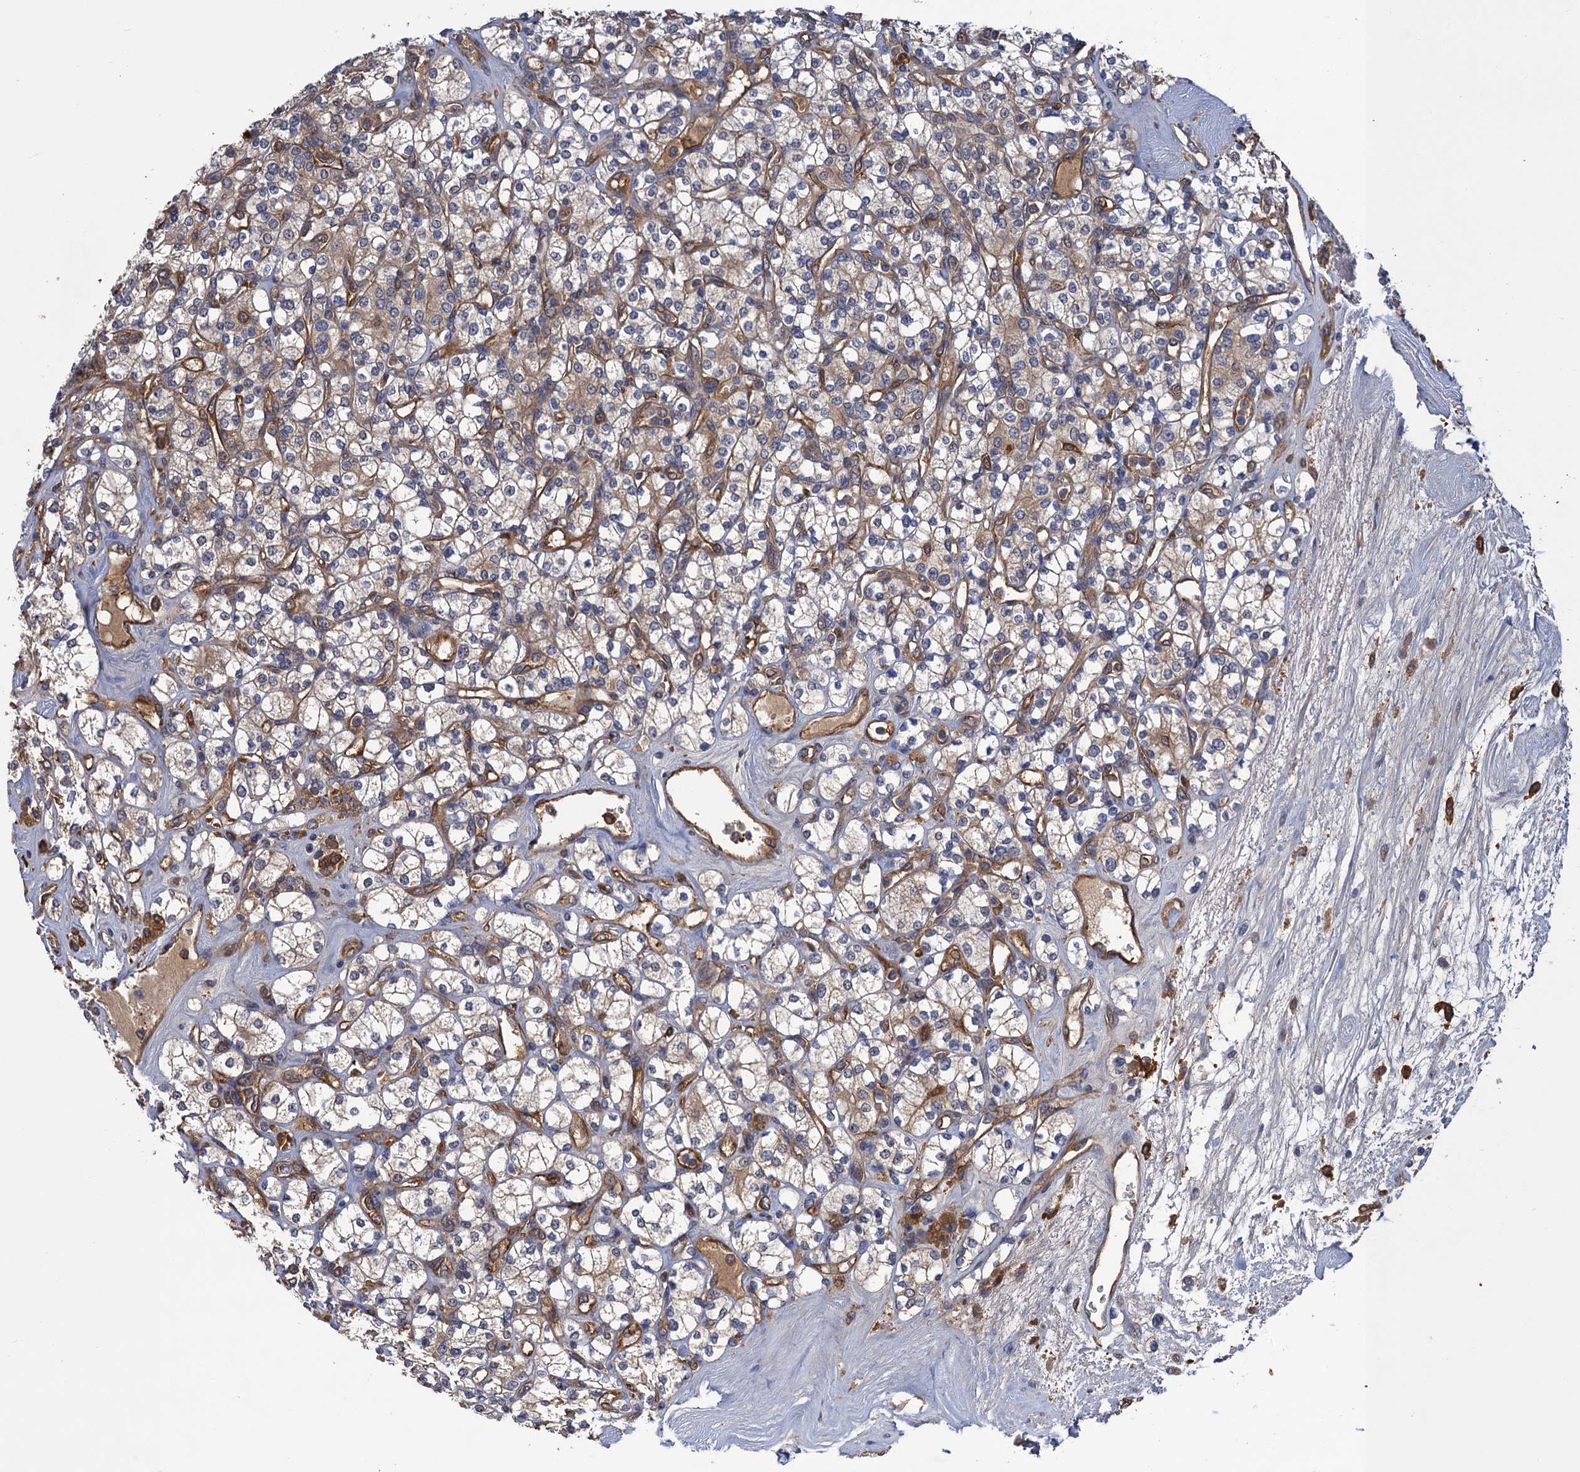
{"staining": {"intensity": "weak", "quantity": "<25%", "location": "cytoplasmic/membranous"}, "tissue": "renal cancer", "cell_type": "Tumor cells", "image_type": "cancer", "snomed": [{"axis": "morphology", "description": "Adenocarcinoma, NOS"}, {"axis": "topography", "description": "Kidney"}], "caption": "Protein analysis of renal cancer demonstrates no significant expression in tumor cells.", "gene": "NEK8", "patient": {"sex": "male", "age": 77}}